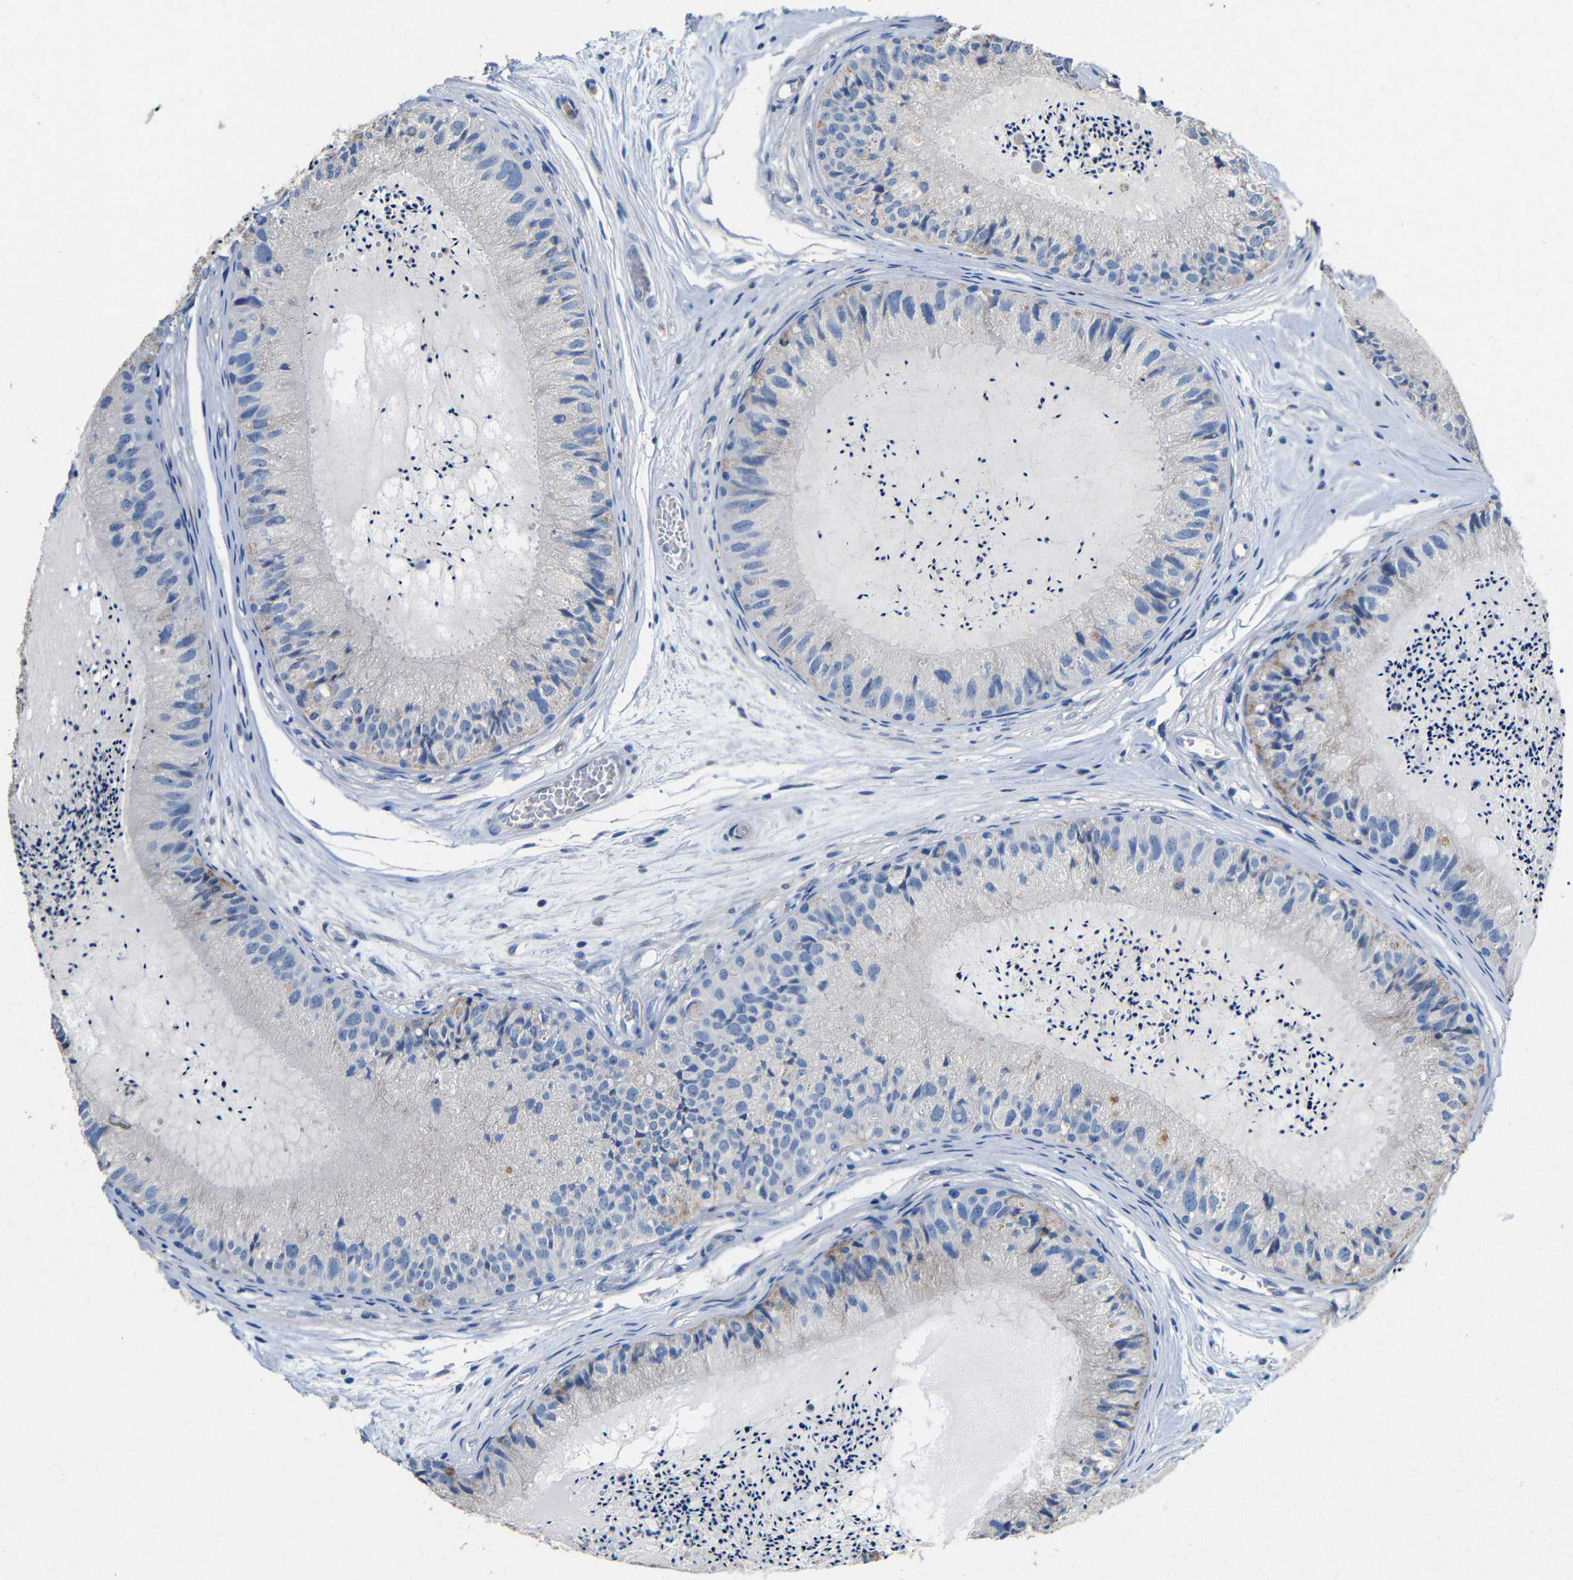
{"staining": {"intensity": "negative", "quantity": "none", "location": "none"}, "tissue": "epididymis", "cell_type": "Glandular cells", "image_type": "normal", "snomed": [{"axis": "morphology", "description": "Normal tissue, NOS"}, {"axis": "topography", "description": "Epididymis"}], "caption": "This is a micrograph of immunohistochemistry staining of unremarkable epididymis, which shows no staining in glandular cells.", "gene": "ACKR2", "patient": {"sex": "male", "age": 31}}